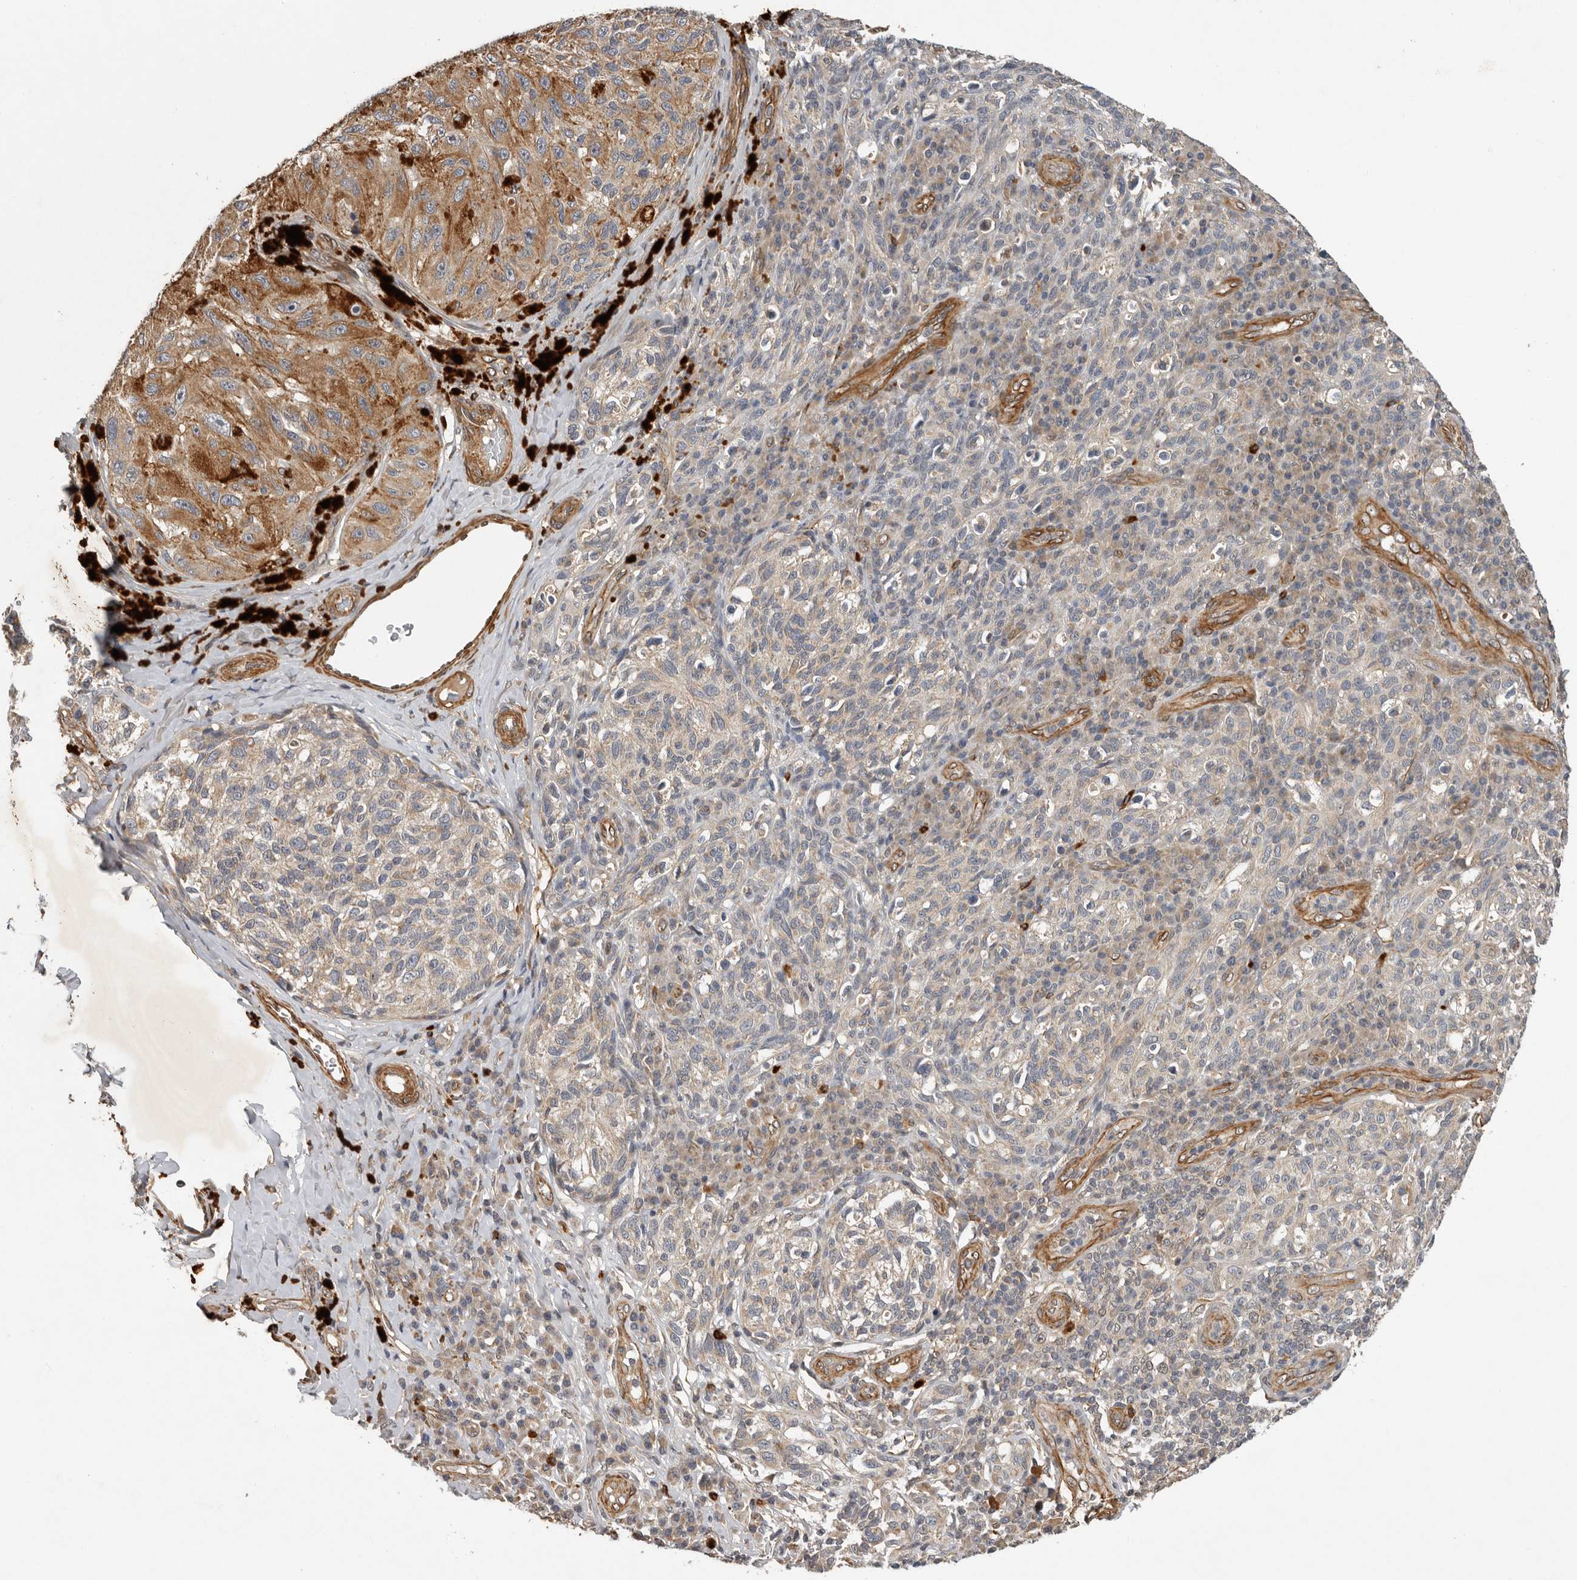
{"staining": {"intensity": "weak", "quantity": "<25%", "location": "cytoplasmic/membranous"}, "tissue": "melanoma", "cell_type": "Tumor cells", "image_type": "cancer", "snomed": [{"axis": "morphology", "description": "Malignant melanoma, NOS"}, {"axis": "topography", "description": "Skin"}], "caption": "This is a micrograph of immunohistochemistry staining of malignant melanoma, which shows no expression in tumor cells. The staining was performed using DAB (3,3'-diaminobenzidine) to visualize the protein expression in brown, while the nuclei were stained in blue with hematoxylin (Magnification: 20x).", "gene": "RNF157", "patient": {"sex": "female", "age": 73}}